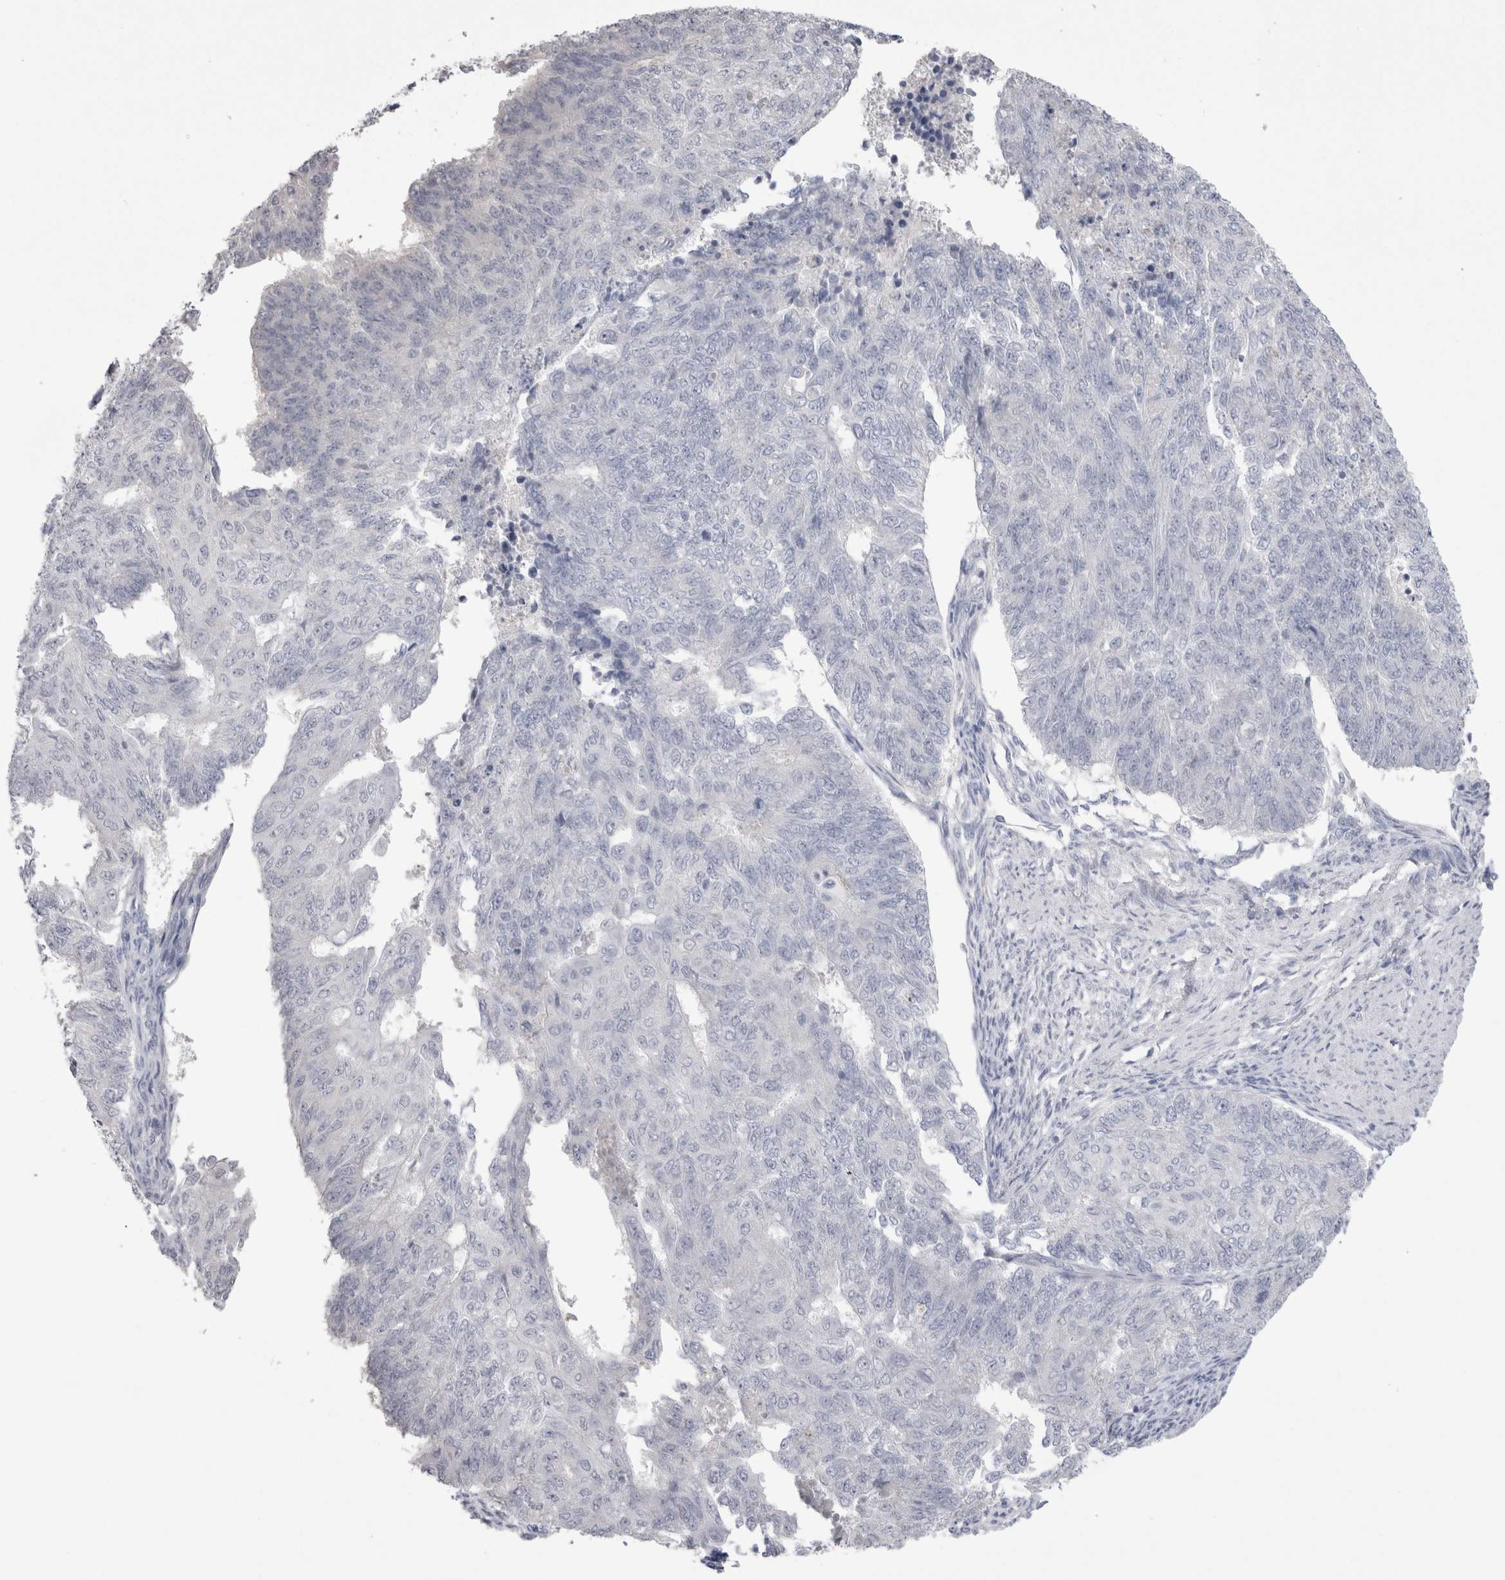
{"staining": {"intensity": "negative", "quantity": "none", "location": "none"}, "tissue": "endometrial cancer", "cell_type": "Tumor cells", "image_type": "cancer", "snomed": [{"axis": "morphology", "description": "Adenocarcinoma, NOS"}, {"axis": "topography", "description": "Endometrium"}], "caption": "The photomicrograph demonstrates no significant positivity in tumor cells of endometrial adenocarcinoma. (DAB (3,3'-diaminobenzidine) IHC with hematoxylin counter stain).", "gene": "SUCNR1", "patient": {"sex": "female", "age": 32}}